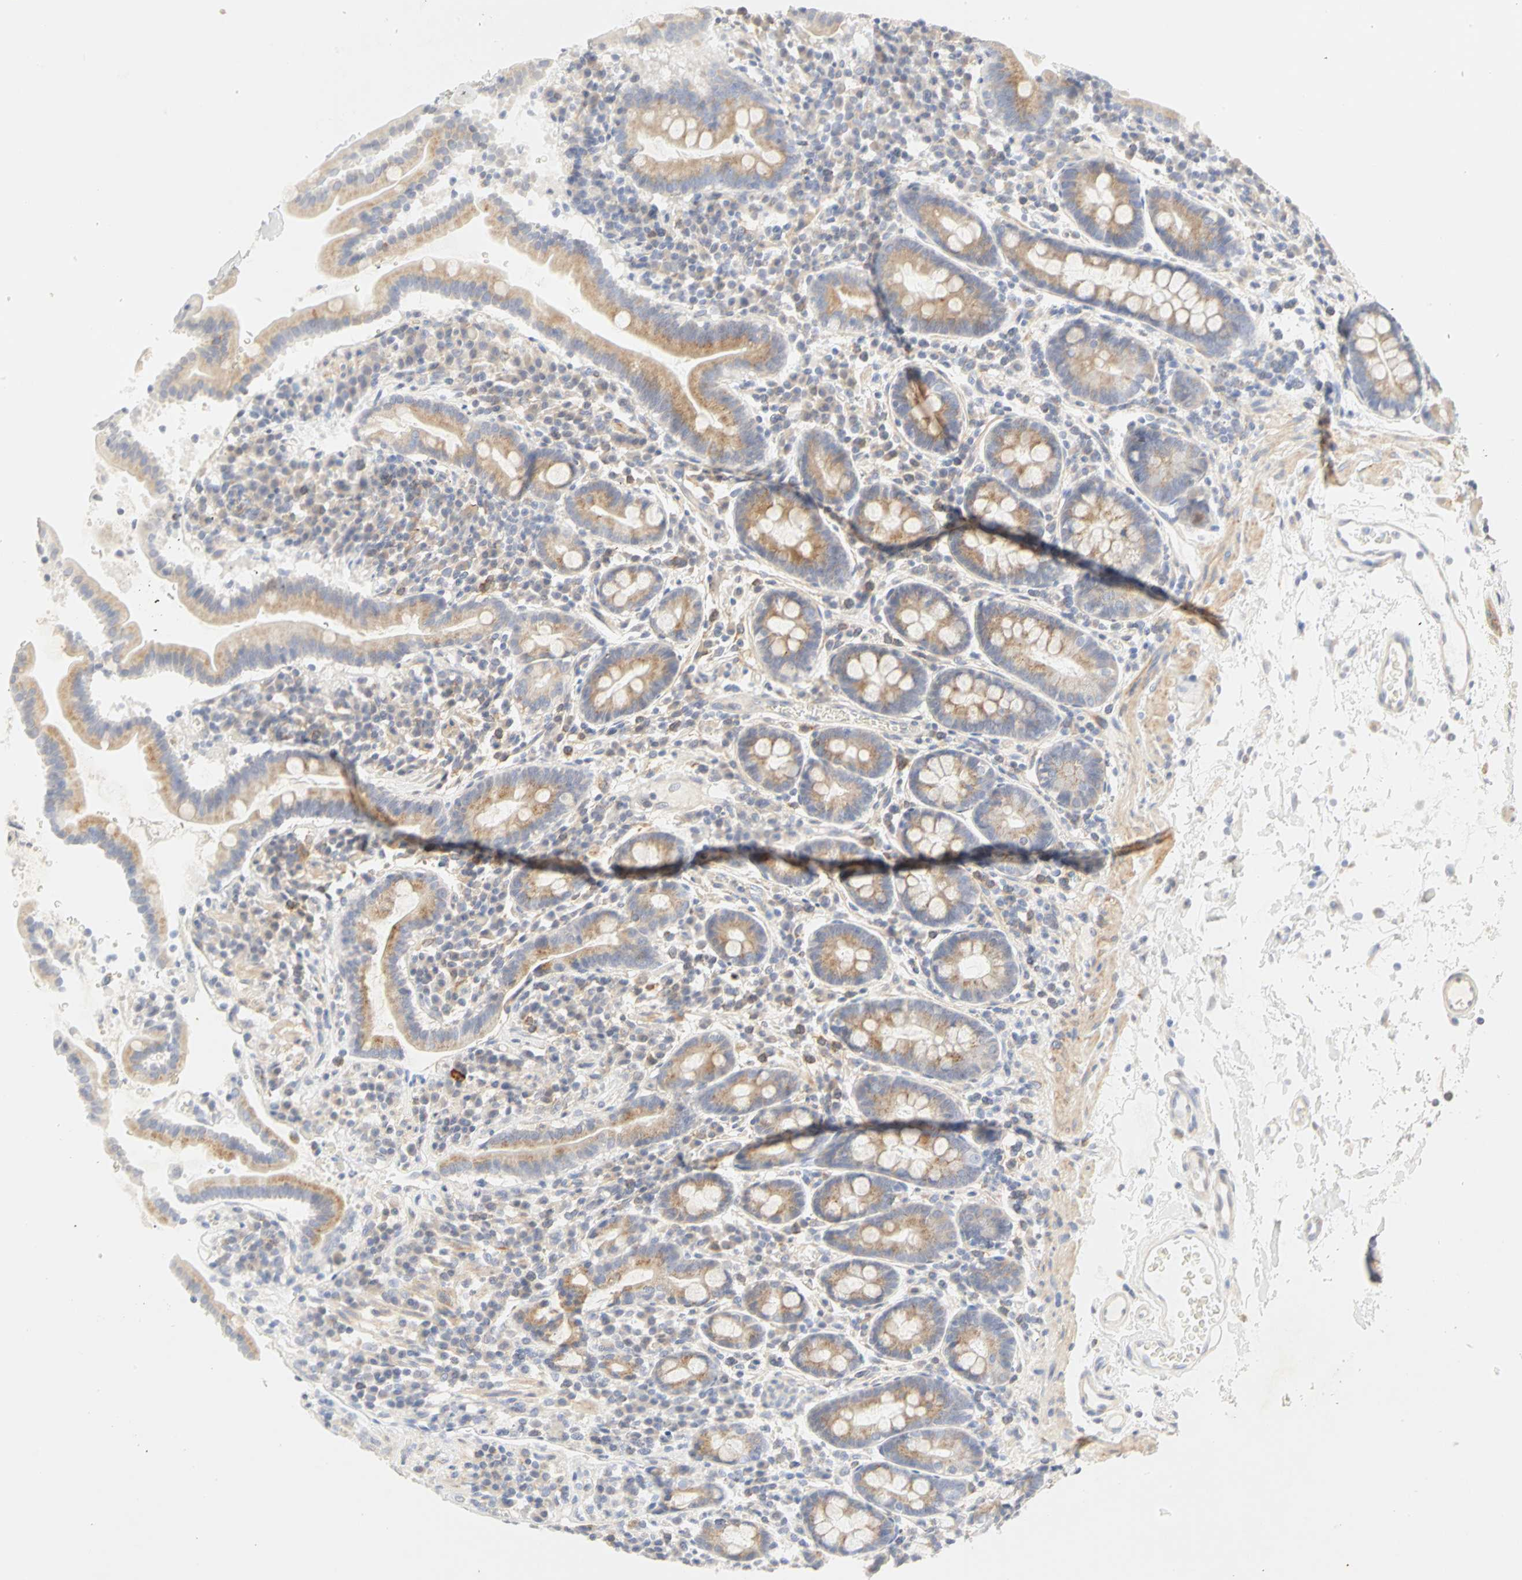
{"staining": {"intensity": "weak", "quantity": ">75%", "location": "cytoplasmic/membranous"}, "tissue": "duodenum", "cell_type": "Glandular cells", "image_type": "normal", "snomed": [{"axis": "morphology", "description": "Normal tissue, NOS"}, {"axis": "topography", "description": "Duodenum"}], "caption": "Immunohistochemistry staining of unremarkable duodenum, which reveals low levels of weak cytoplasmic/membranous positivity in approximately >75% of glandular cells indicating weak cytoplasmic/membranous protein positivity. The staining was performed using DAB (brown) for protein detection and nuclei were counterstained in hematoxylin (blue).", "gene": "GNRH2", "patient": {"sex": "male", "age": 50}}